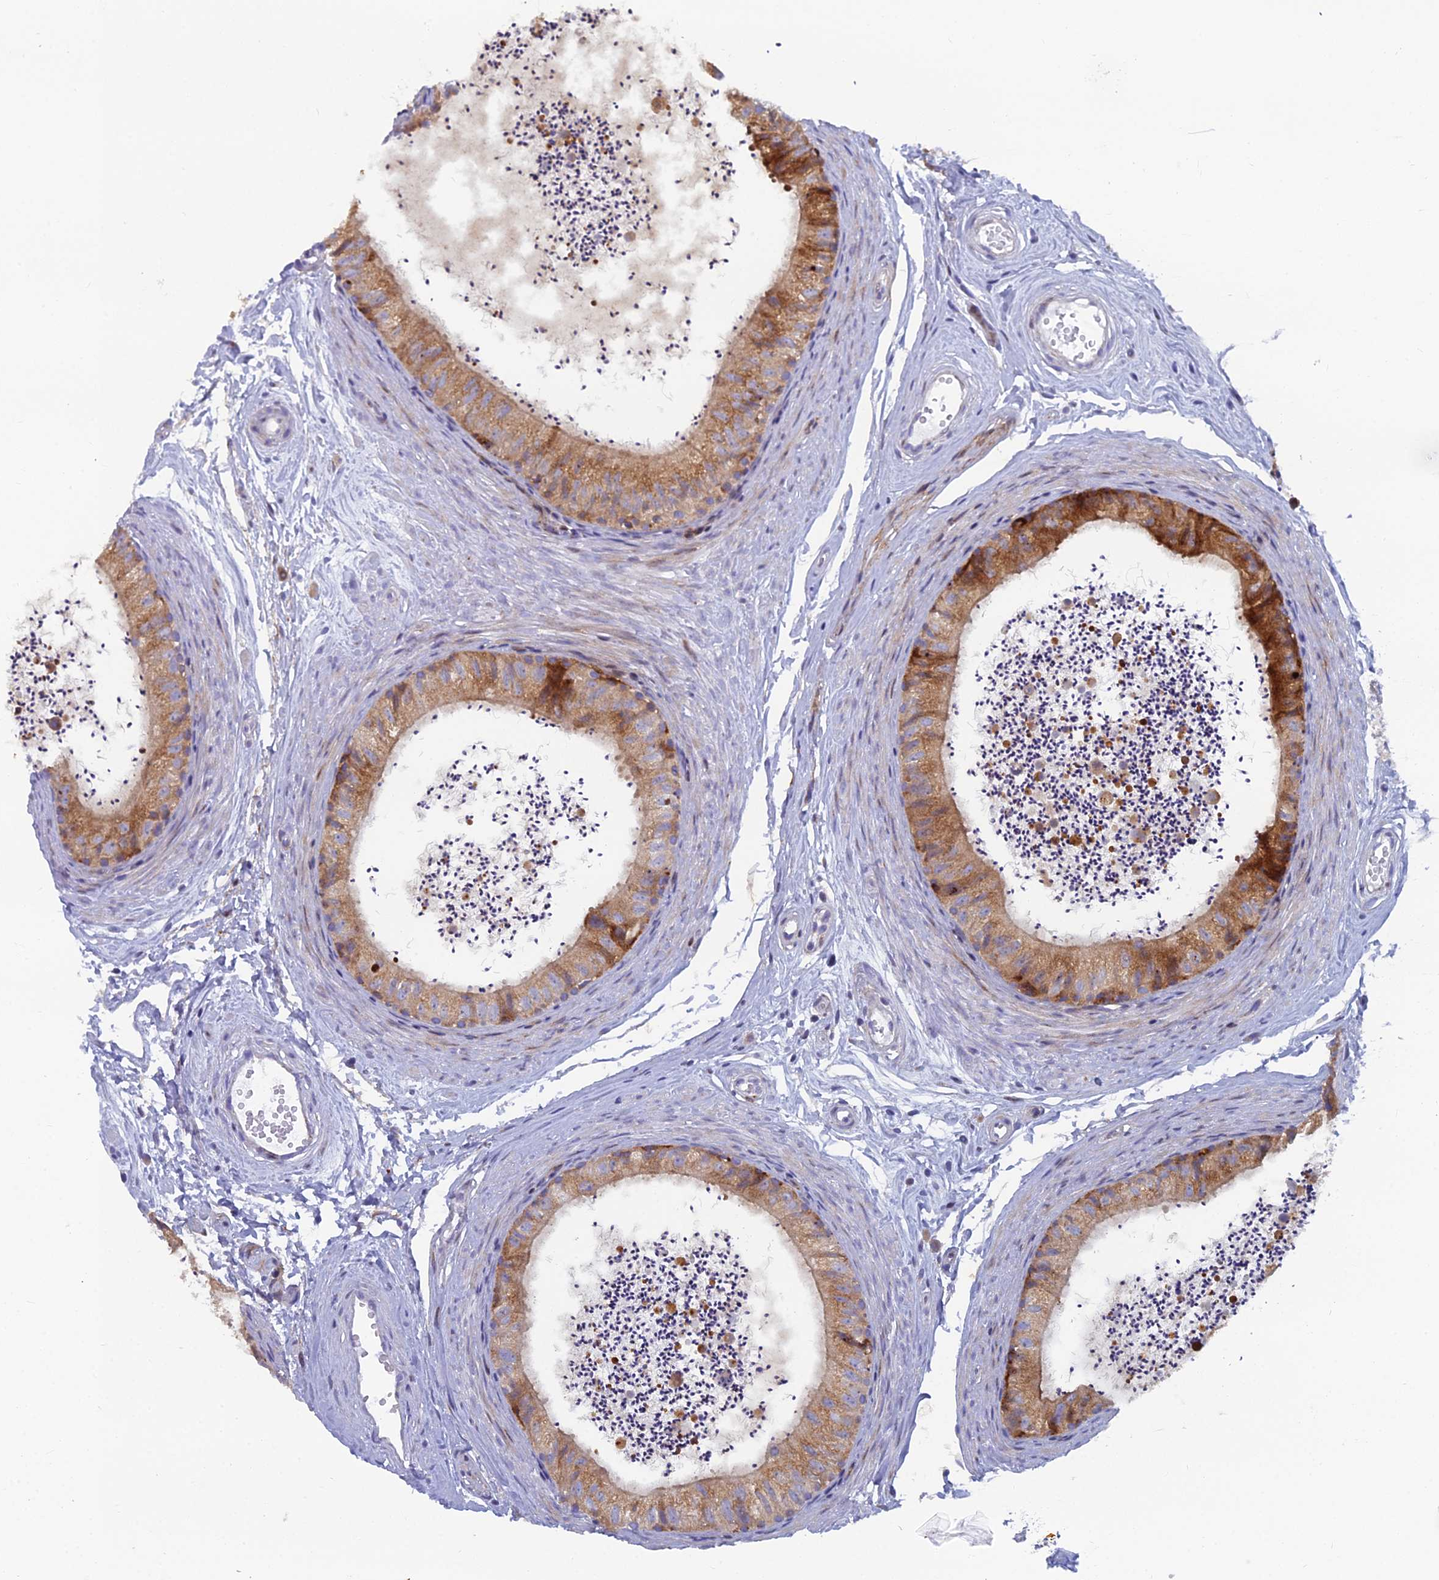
{"staining": {"intensity": "strong", "quantity": "25%-75%", "location": "cytoplasmic/membranous"}, "tissue": "epididymis", "cell_type": "Glandular cells", "image_type": "normal", "snomed": [{"axis": "morphology", "description": "Normal tissue, NOS"}, {"axis": "topography", "description": "Epididymis"}], "caption": "The histopathology image demonstrates staining of benign epididymis, revealing strong cytoplasmic/membranous protein staining (brown color) within glandular cells.", "gene": "B9D2", "patient": {"sex": "male", "age": 56}}